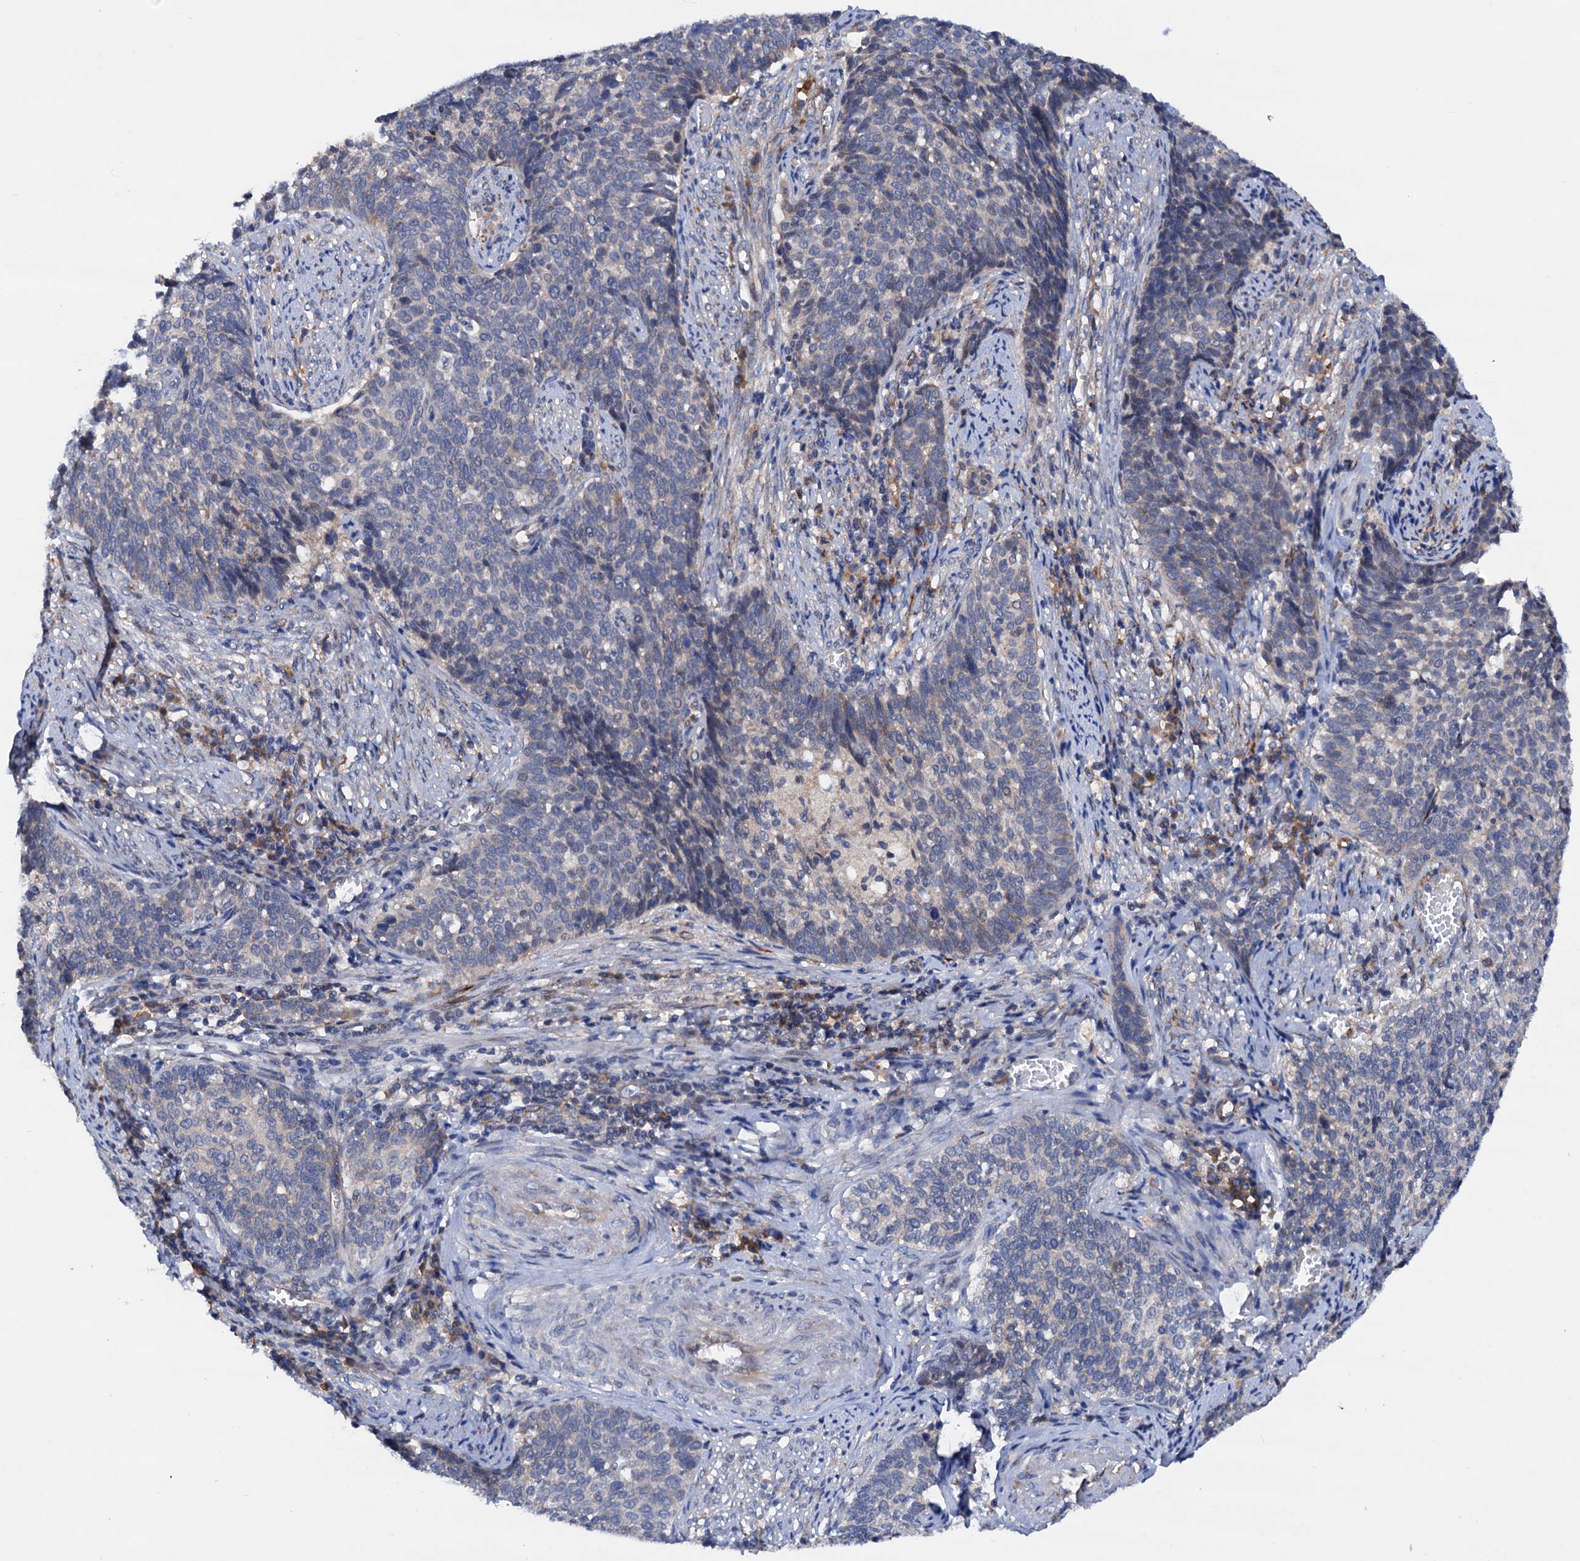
{"staining": {"intensity": "negative", "quantity": "none", "location": "none"}, "tissue": "cervical cancer", "cell_type": "Tumor cells", "image_type": "cancer", "snomed": [{"axis": "morphology", "description": "Squamous cell carcinoma, NOS"}, {"axis": "topography", "description": "Cervix"}], "caption": "Human cervical cancer stained for a protein using IHC shows no positivity in tumor cells.", "gene": "RASSF9", "patient": {"sex": "female", "age": 39}}